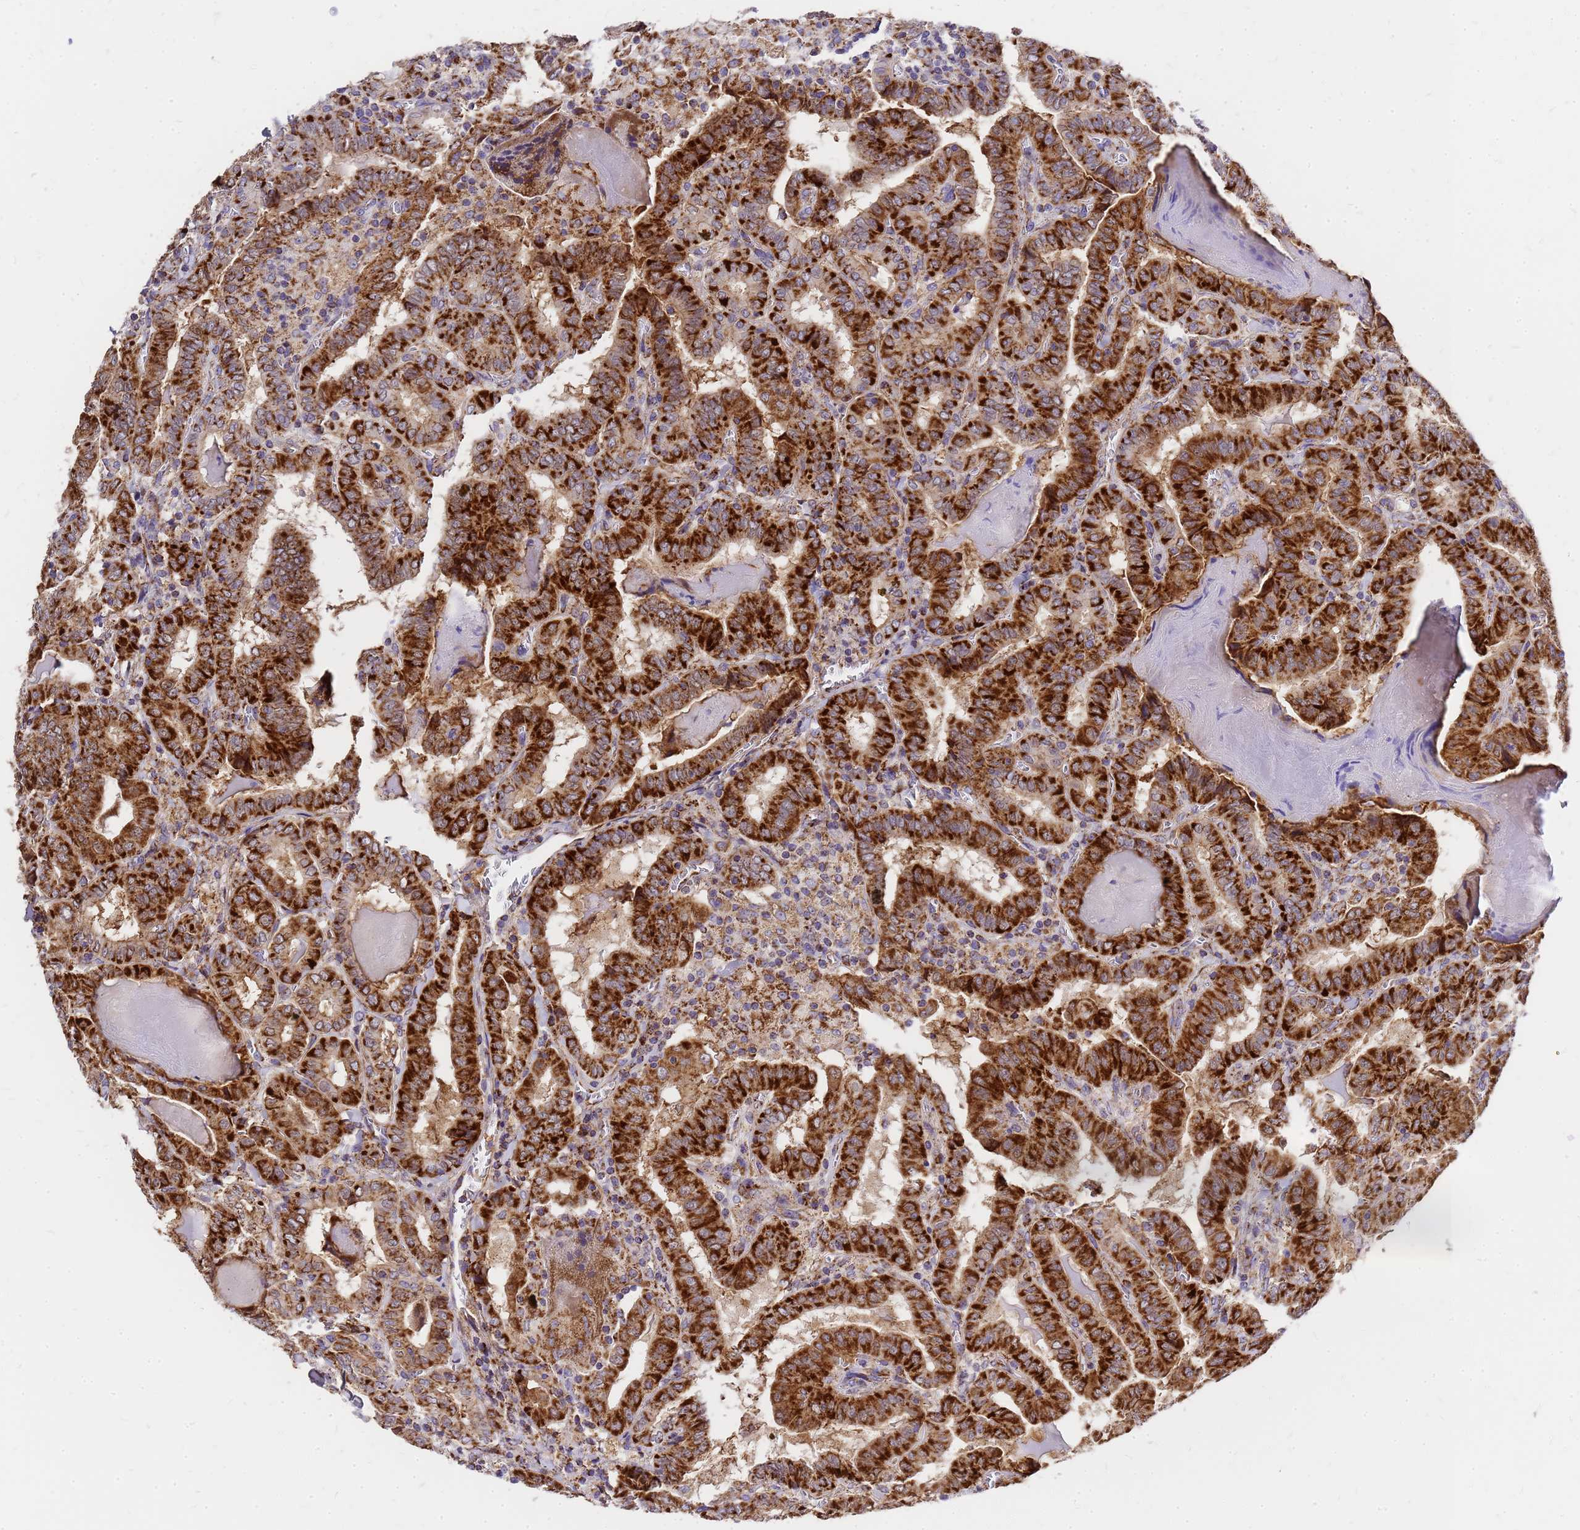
{"staining": {"intensity": "strong", "quantity": ">75%", "location": "cytoplasmic/membranous"}, "tissue": "thyroid cancer", "cell_type": "Tumor cells", "image_type": "cancer", "snomed": [{"axis": "morphology", "description": "Papillary adenocarcinoma, NOS"}, {"axis": "topography", "description": "Thyroid gland"}], "caption": "Tumor cells show high levels of strong cytoplasmic/membranous staining in approximately >75% of cells in thyroid cancer. The staining is performed using DAB (3,3'-diaminobenzidine) brown chromogen to label protein expression. The nuclei are counter-stained blue using hematoxylin.", "gene": "MRPS26", "patient": {"sex": "female", "age": 72}}